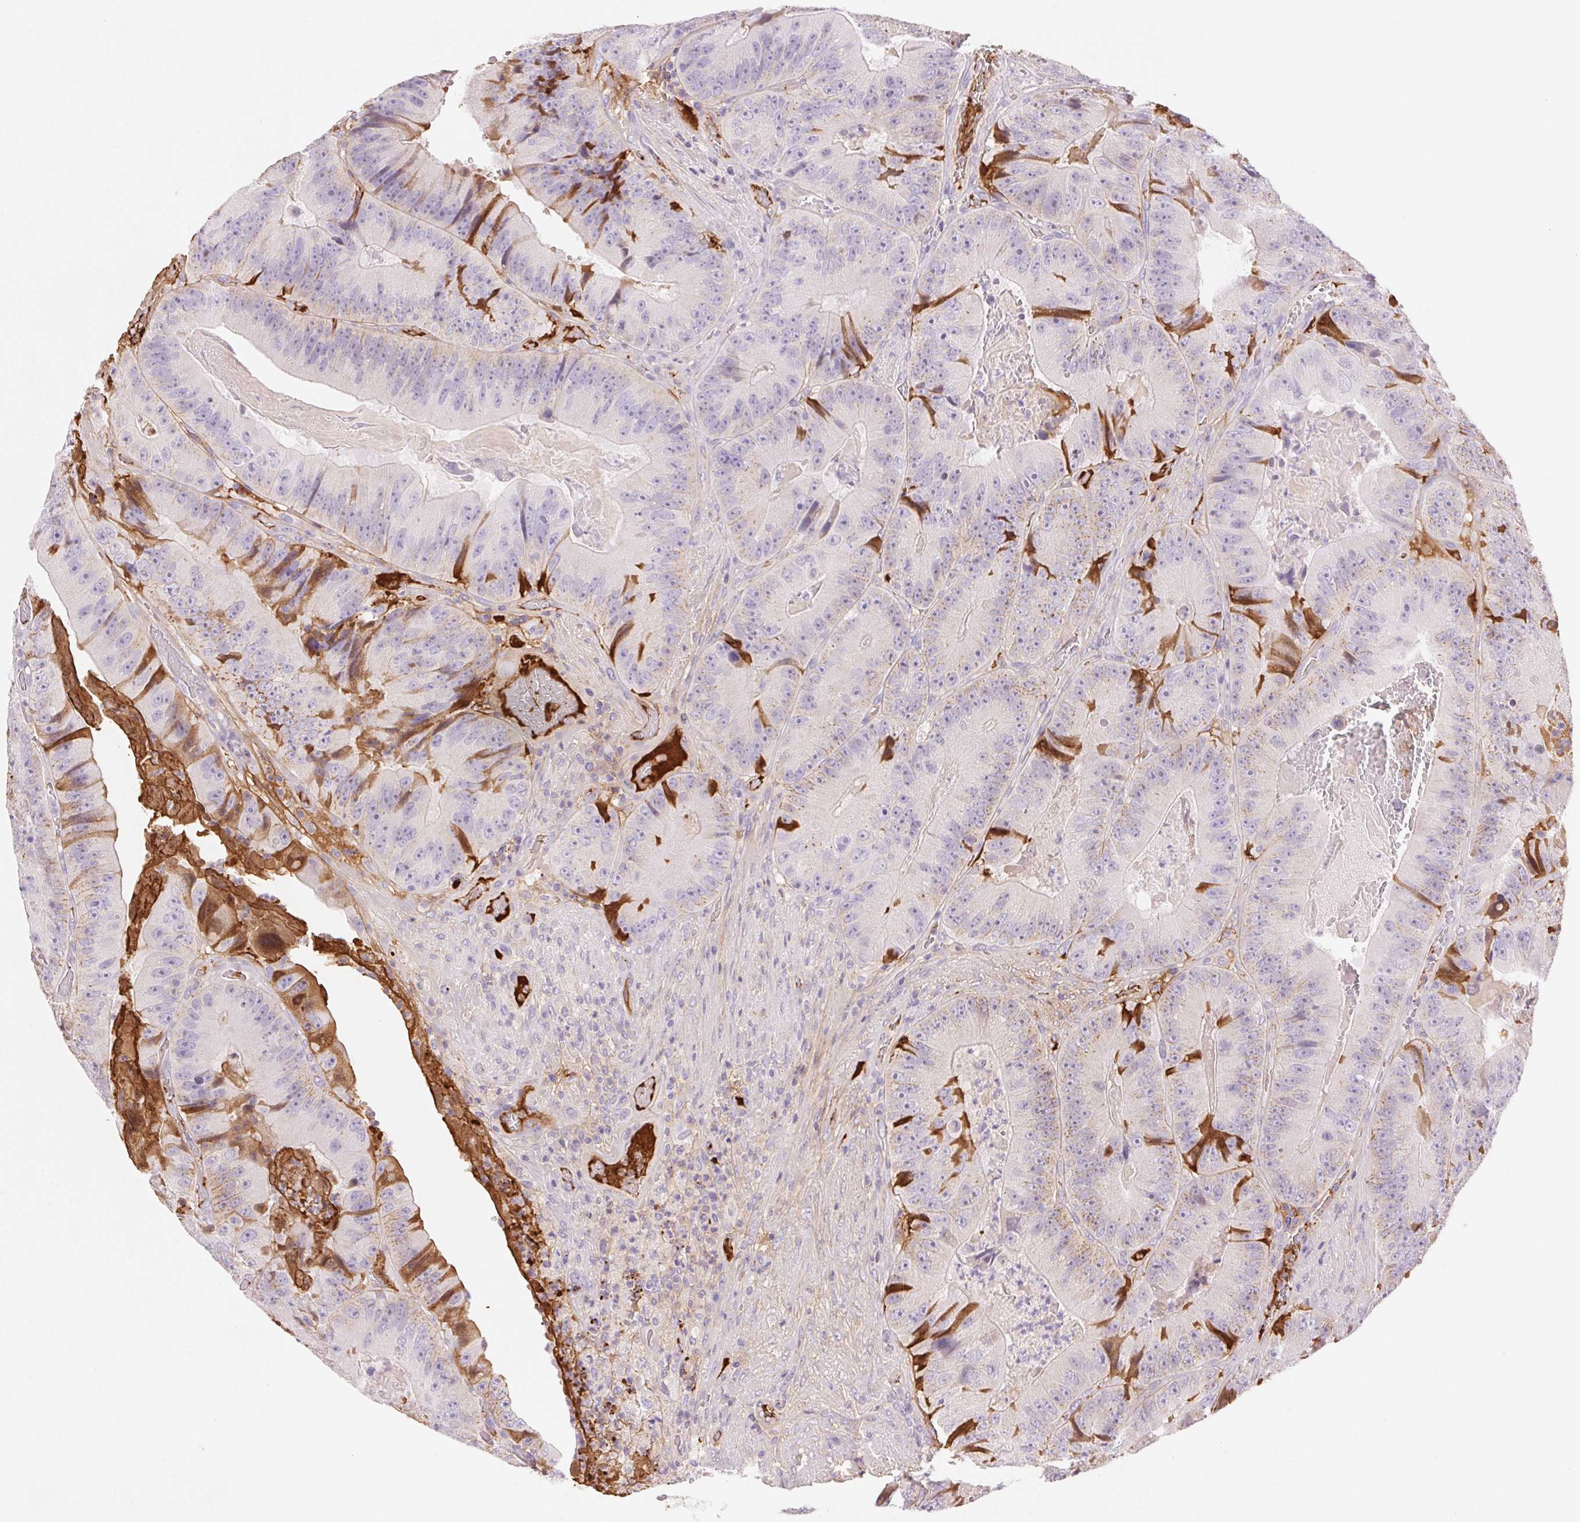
{"staining": {"intensity": "moderate", "quantity": "<25%", "location": "cytoplasmic/membranous"}, "tissue": "colorectal cancer", "cell_type": "Tumor cells", "image_type": "cancer", "snomed": [{"axis": "morphology", "description": "Adenocarcinoma, NOS"}, {"axis": "topography", "description": "Colon"}], "caption": "Immunohistochemical staining of human colorectal cancer displays low levels of moderate cytoplasmic/membranous protein expression in approximately <25% of tumor cells.", "gene": "FGA", "patient": {"sex": "female", "age": 86}}